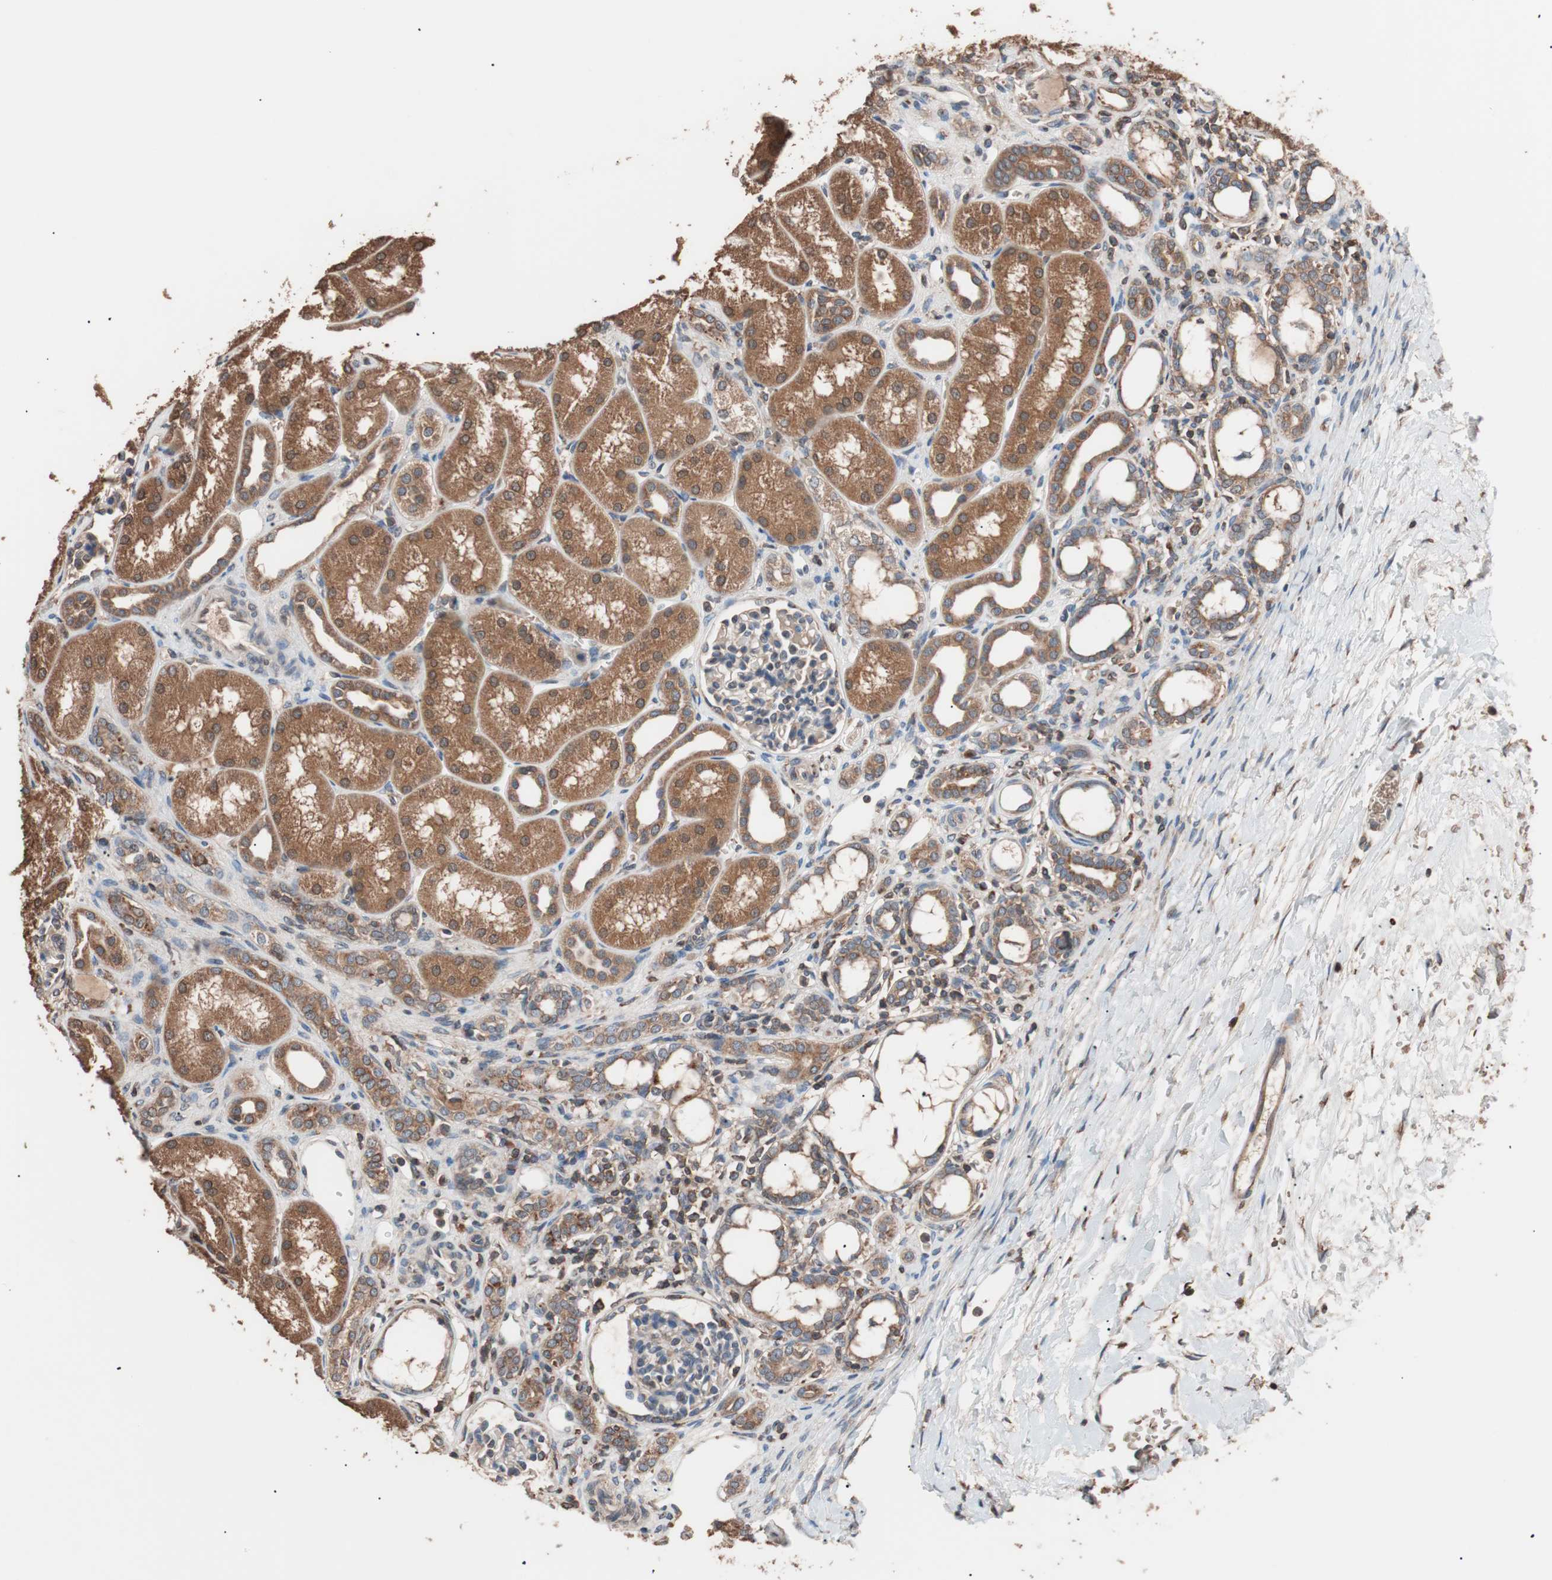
{"staining": {"intensity": "weak", "quantity": ">75%", "location": "cytoplasmic/membranous"}, "tissue": "kidney", "cell_type": "Cells in glomeruli", "image_type": "normal", "snomed": [{"axis": "morphology", "description": "Normal tissue, NOS"}, {"axis": "topography", "description": "Kidney"}], "caption": "Kidney stained with DAB IHC reveals low levels of weak cytoplasmic/membranous expression in about >75% of cells in glomeruli. (DAB (3,3'-diaminobenzidine) IHC with brightfield microscopy, high magnification).", "gene": "GLYCTK", "patient": {"sex": "male", "age": 7}}